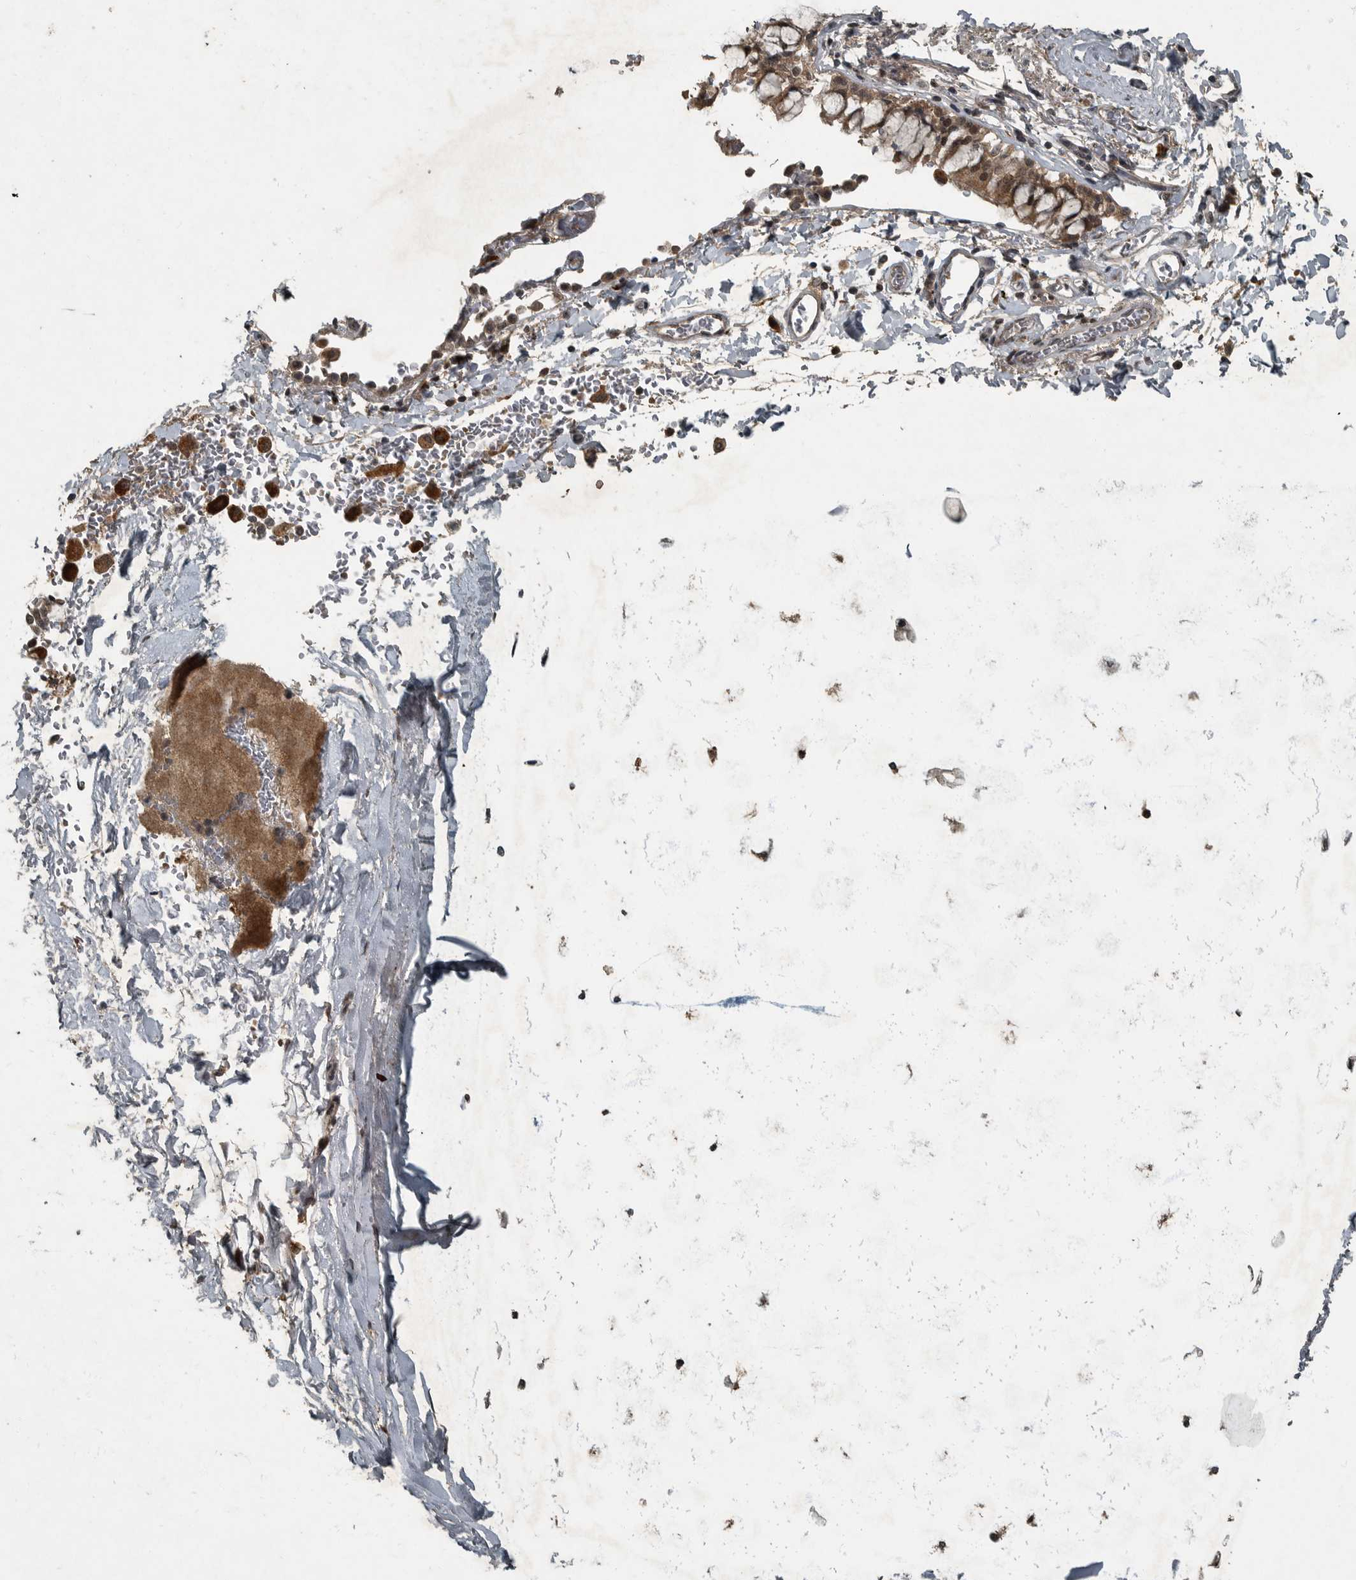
{"staining": {"intensity": "weak", "quantity": ">75%", "location": "cytoplasmic/membranous,nuclear"}, "tissue": "bronchus", "cell_type": "Respiratory epithelial cells", "image_type": "normal", "snomed": [{"axis": "morphology", "description": "Normal tissue, NOS"}, {"axis": "morphology", "description": "Inflammation, NOS"}, {"axis": "topography", "description": "Cartilage tissue"}, {"axis": "topography", "description": "Bronchus"}, {"axis": "topography", "description": "Lung"}], "caption": "DAB immunohistochemical staining of unremarkable bronchus reveals weak cytoplasmic/membranous,nuclear protein staining in approximately >75% of respiratory epithelial cells.", "gene": "FOXO1", "patient": {"sex": "female", "age": 64}}